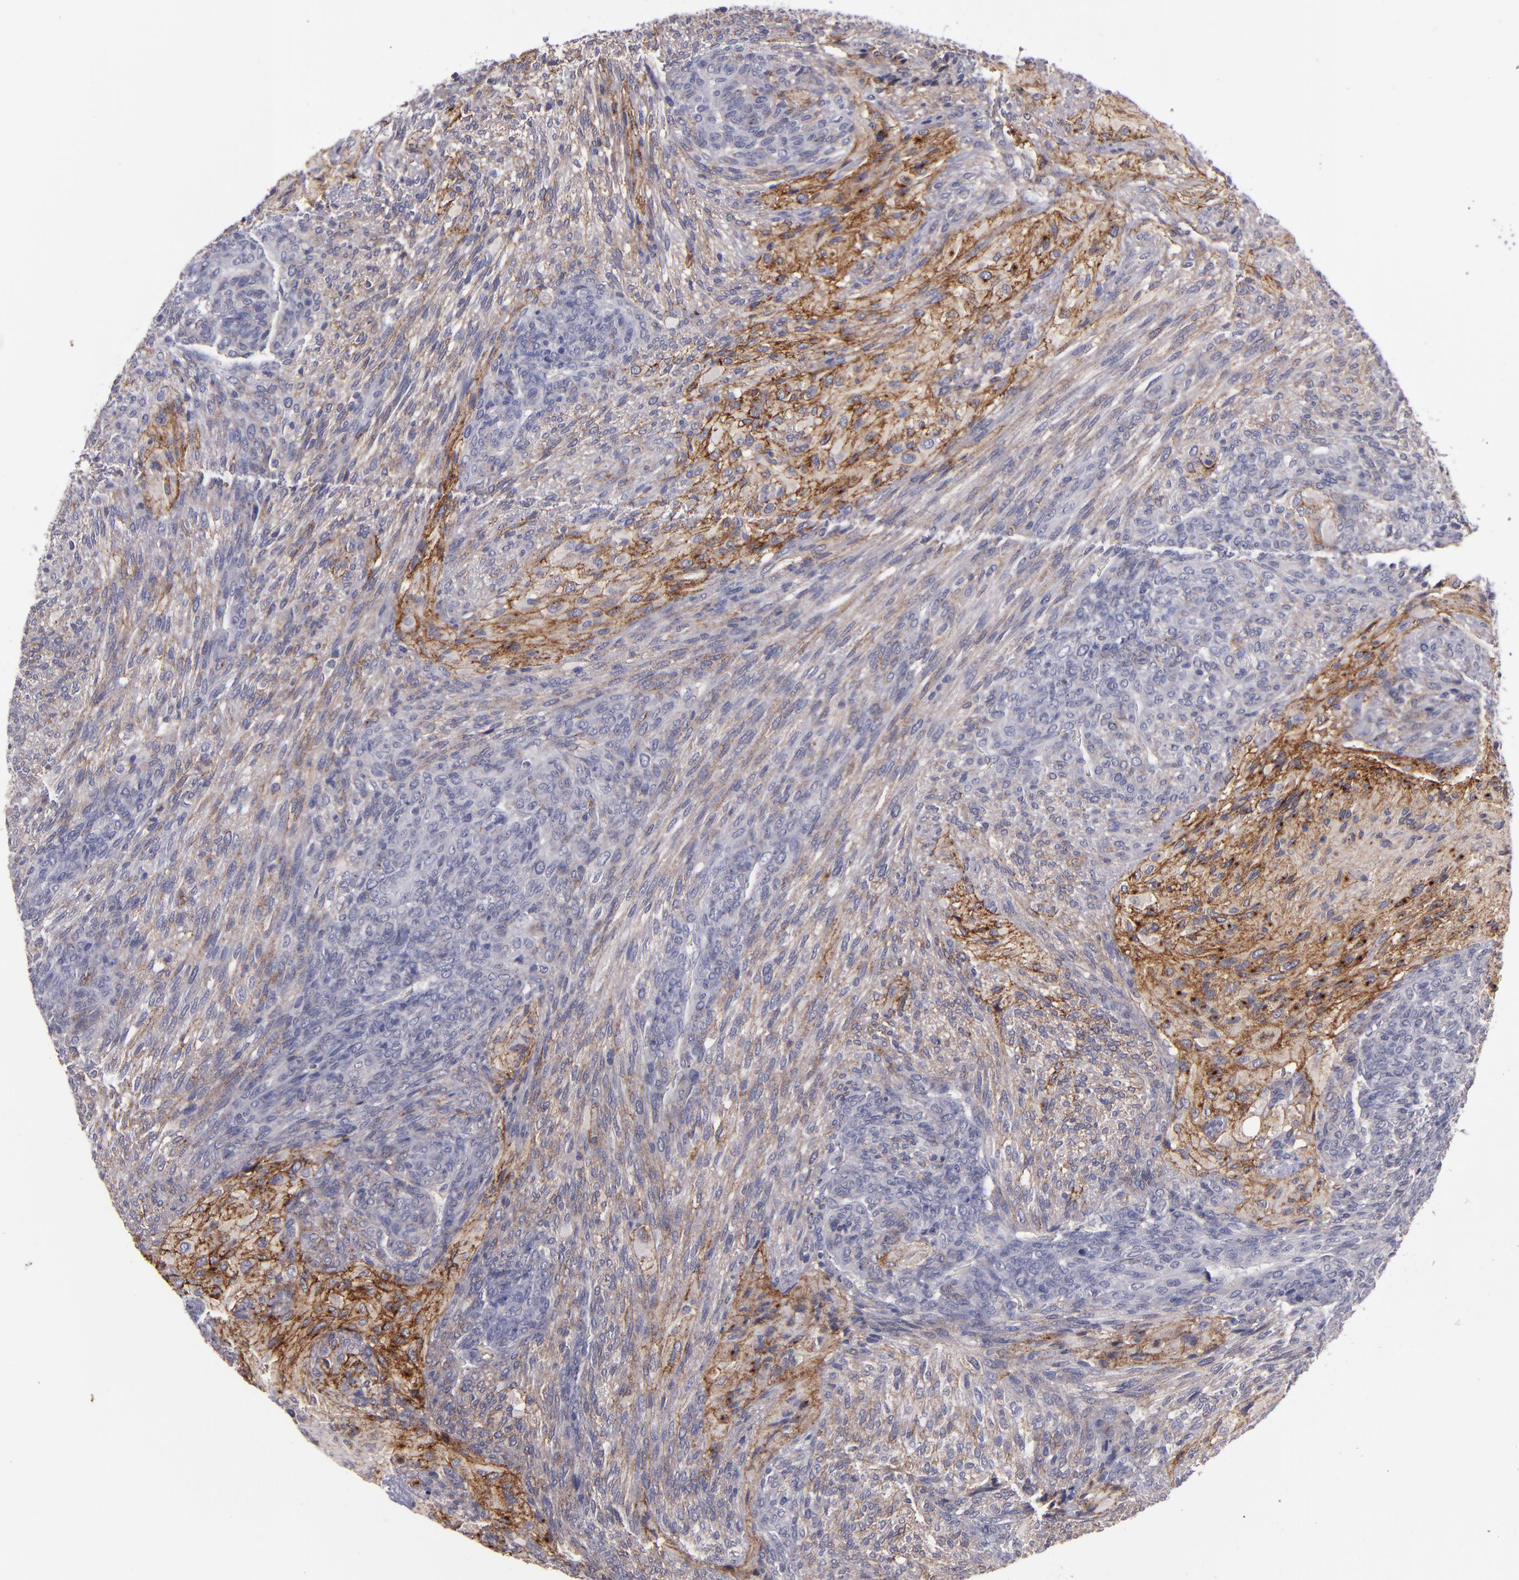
{"staining": {"intensity": "moderate", "quantity": "25%-75%", "location": "cytoplasmic/membranous"}, "tissue": "glioma", "cell_type": "Tumor cells", "image_type": "cancer", "snomed": [{"axis": "morphology", "description": "Glioma, malignant, High grade"}, {"axis": "topography", "description": "Cerebral cortex"}], "caption": "Glioma stained with DAB IHC shows medium levels of moderate cytoplasmic/membranous positivity in about 25%-75% of tumor cells. (DAB (3,3'-diaminobenzidine) = brown stain, brightfield microscopy at high magnification).", "gene": "MFGE8", "patient": {"sex": "female", "age": 55}}